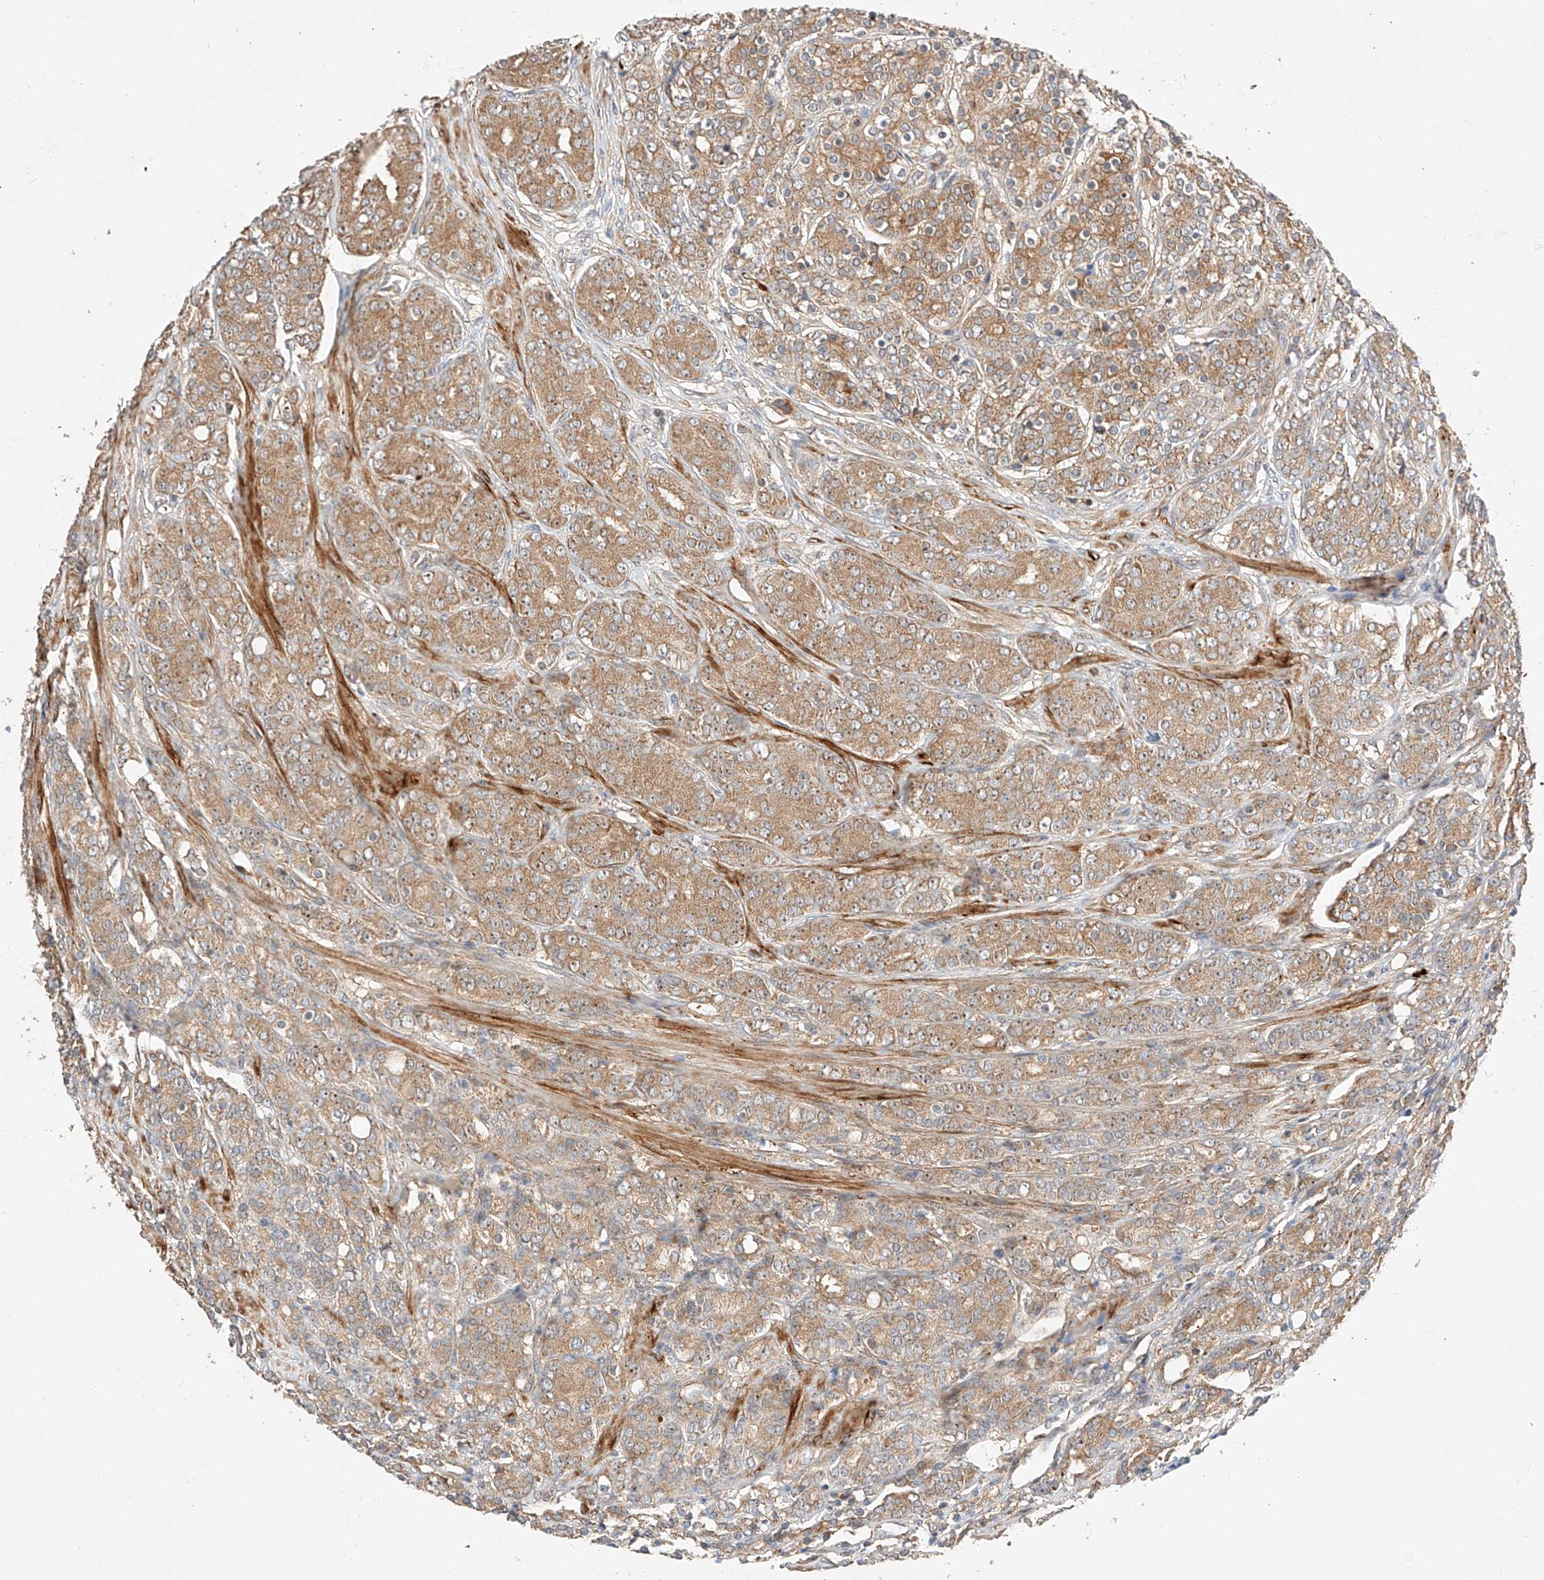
{"staining": {"intensity": "moderate", "quantity": ">75%", "location": "cytoplasmic/membranous"}, "tissue": "prostate cancer", "cell_type": "Tumor cells", "image_type": "cancer", "snomed": [{"axis": "morphology", "description": "Adenocarcinoma, High grade"}, {"axis": "topography", "description": "Prostate"}], "caption": "IHC staining of prostate cancer (adenocarcinoma (high-grade)), which exhibits medium levels of moderate cytoplasmic/membranous expression in about >75% of tumor cells indicating moderate cytoplasmic/membranous protein positivity. The staining was performed using DAB (brown) for protein detection and nuclei were counterstained in hematoxylin (blue).", "gene": "RAB23", "patient": {"sex": "male", "age": 62}}